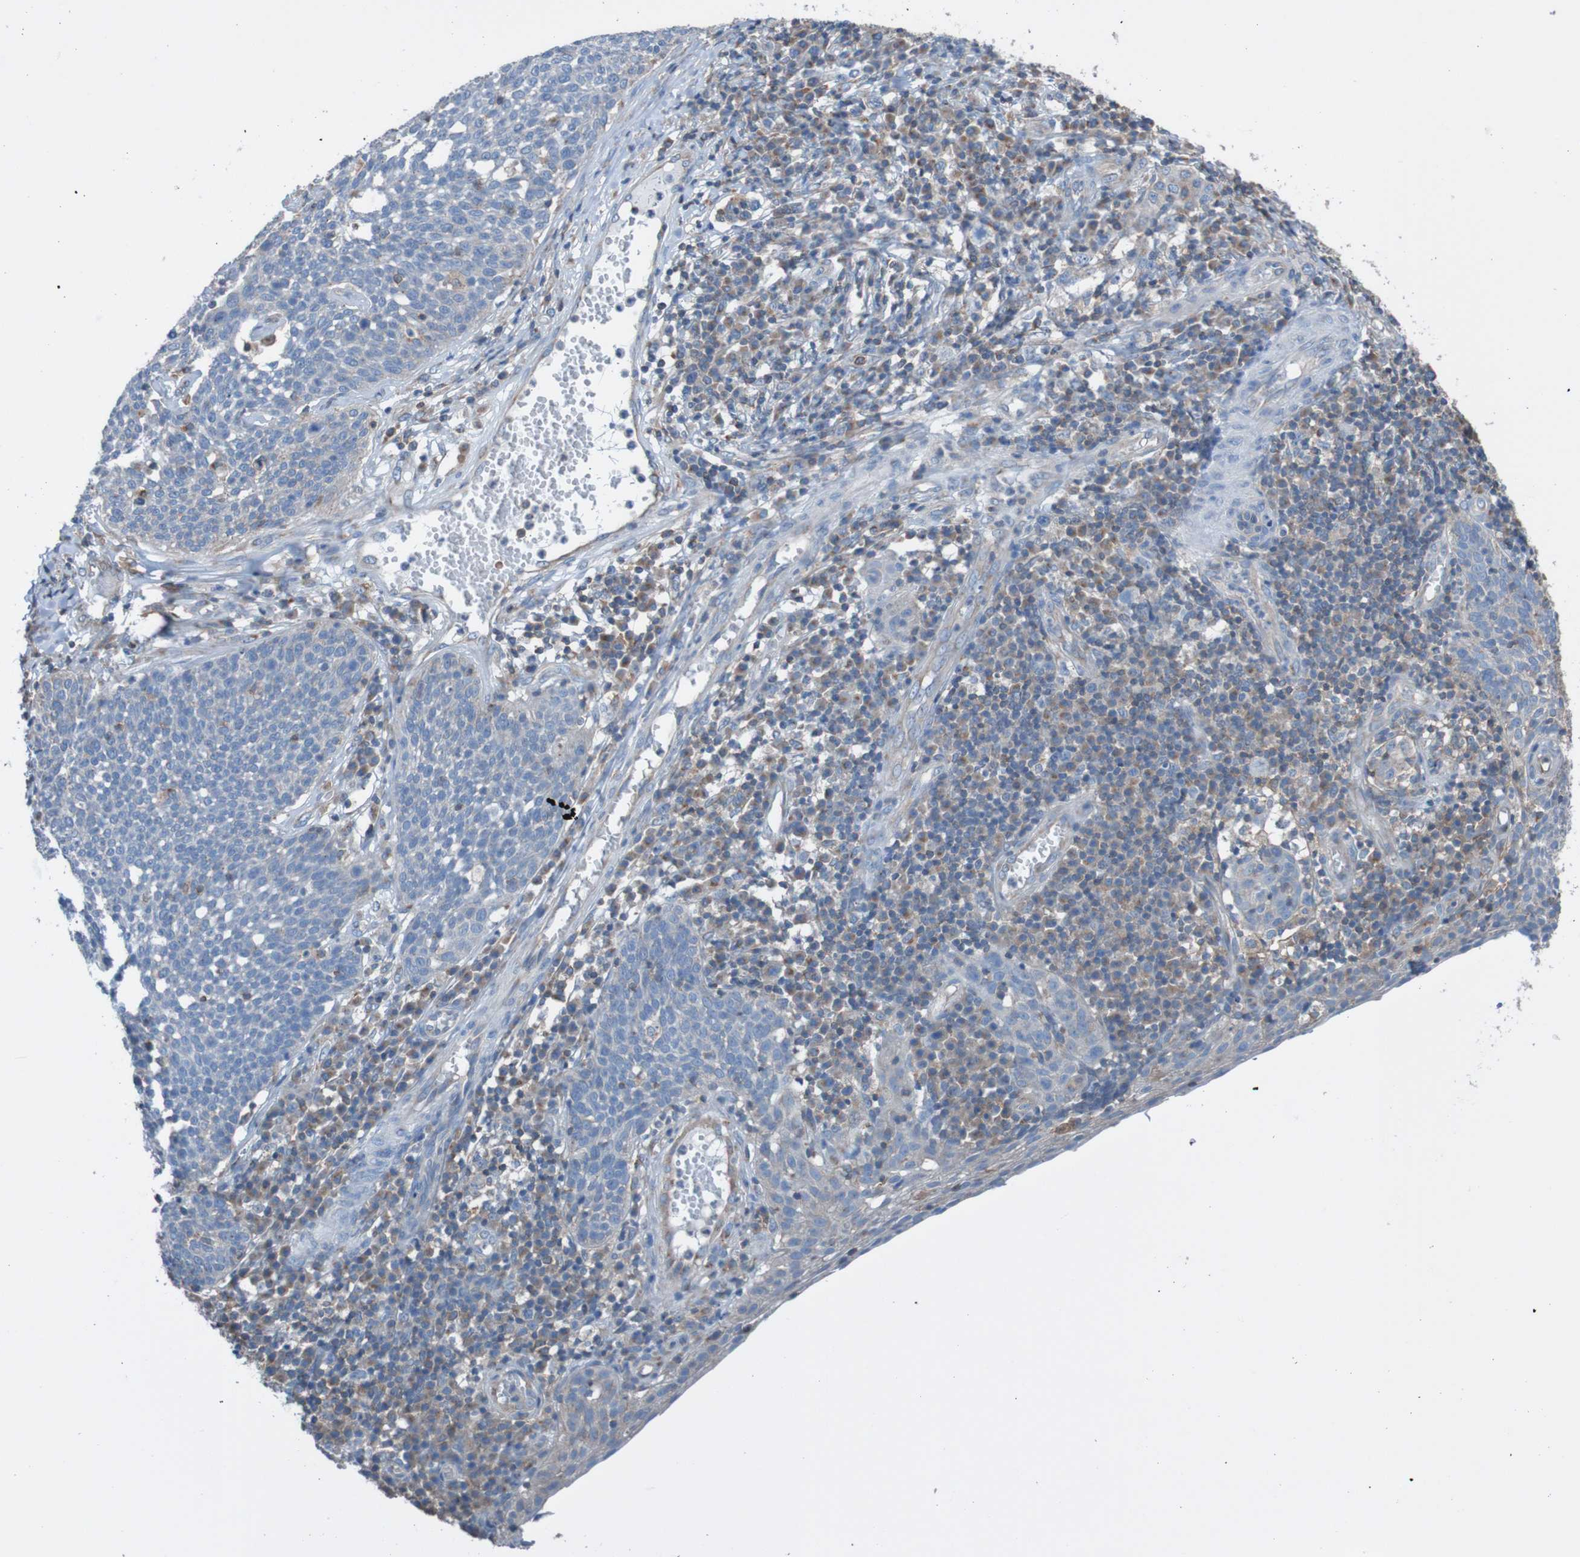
{"staining": {"intensity": "negative", "quantity": "none", "location": "none"}, "tissue": "cervical cancer", "cell_type": "Tumor cells", "image_type": "cancer", "snomed": [{"axis": "morphology", "description": "Squamous cell carcinoma, NOS"}, {"axis": "topography", "description": "Cervix"}], "caption": "High power microscopy image of an immunohistochemistry (IHC) photomicrograph of cervical cancer, revealing no significant positivity in tumor cells.", "gene": "MINAR1", "patient": {"sex": "female", "age": 34}}